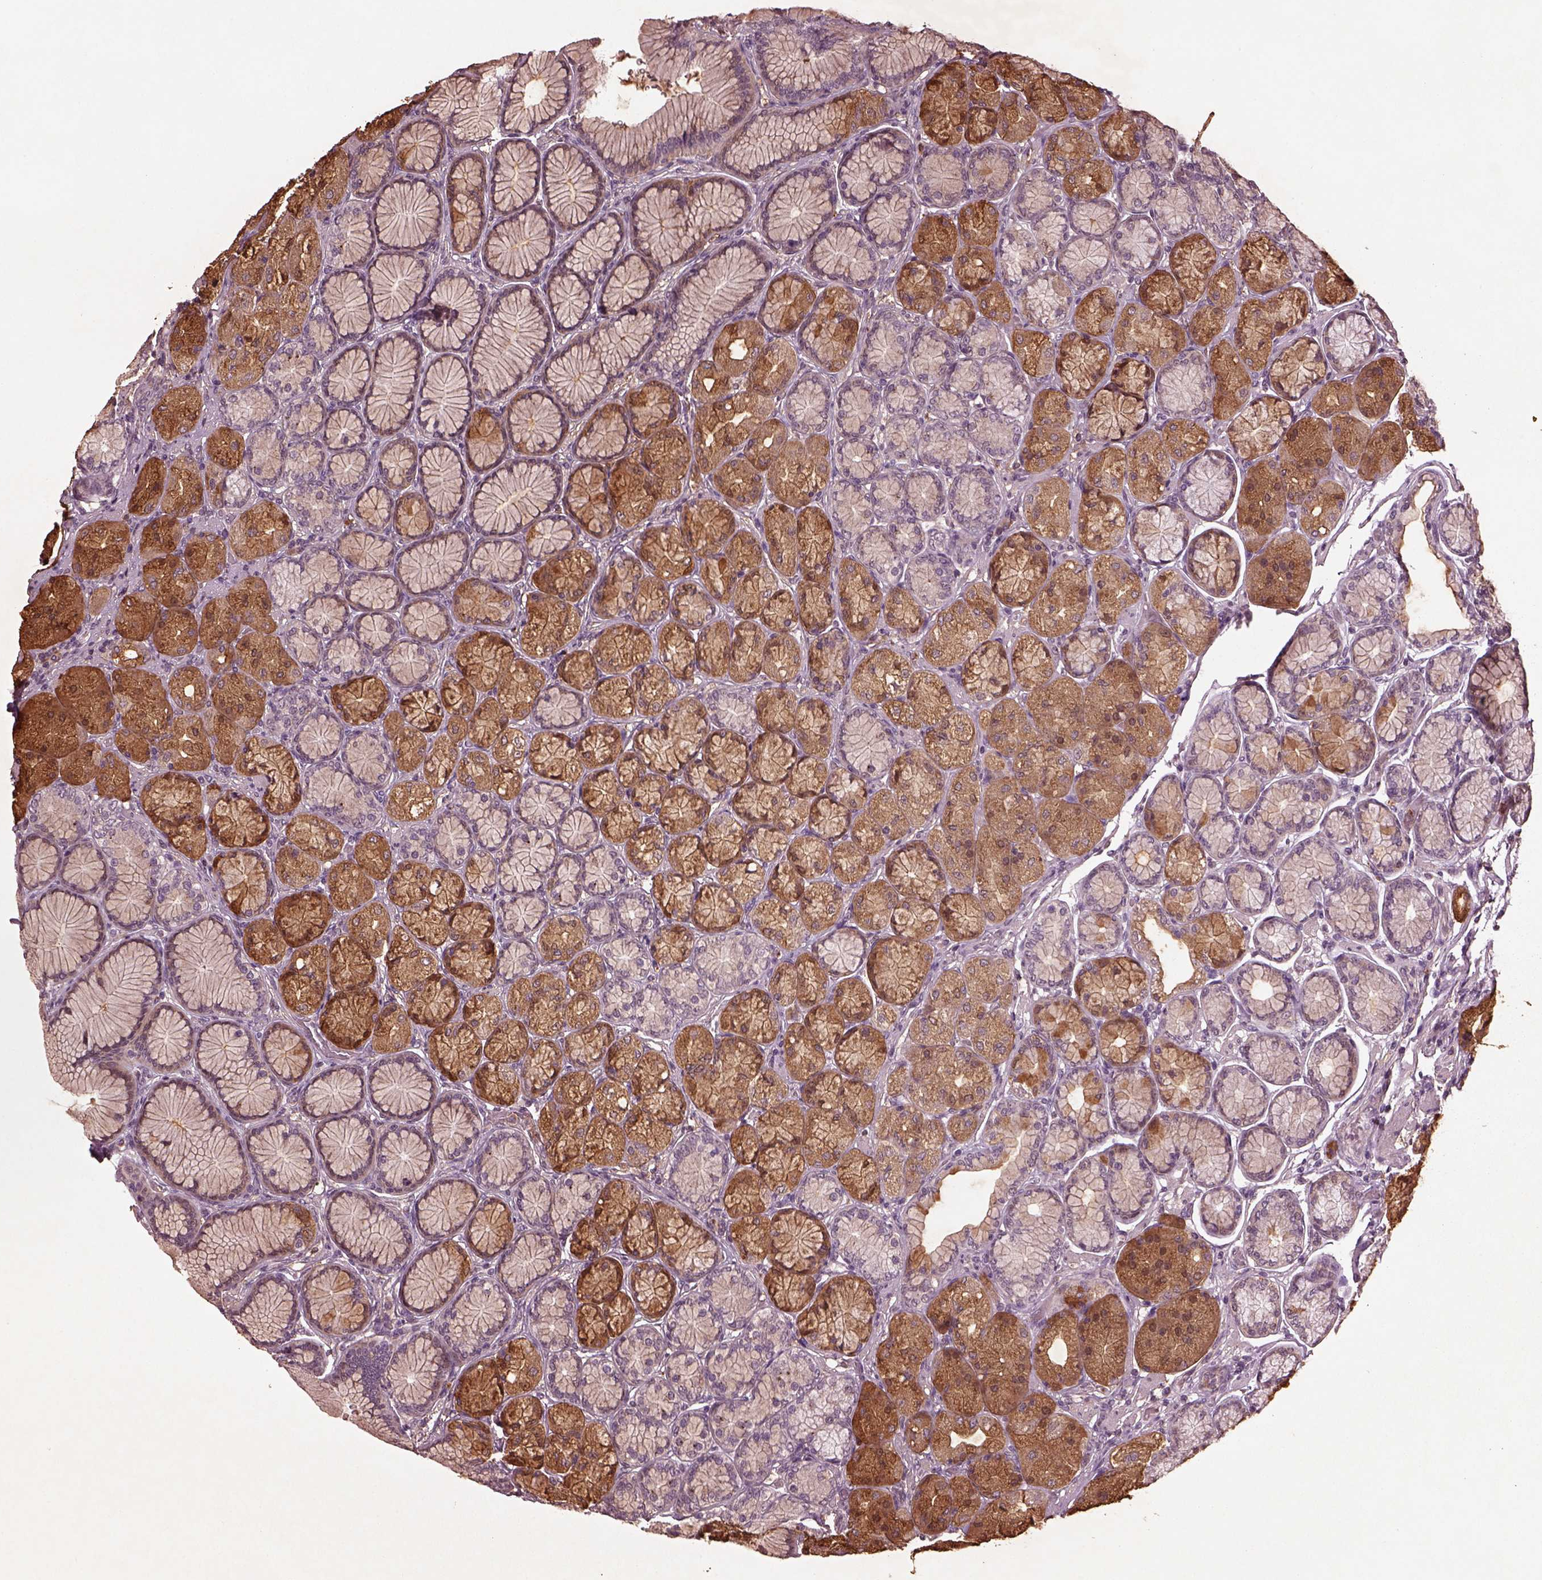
{"staining": {"intensity": "moderate", "quantity": ">75%", "location": "cytoplasmic/membranous"}, "tissue": "stomach", "cell_type": "Glandular cells", "image_type": "normal", "snomed": [{"axis": "morphology", "description": "Normal tissue, NOS"}, {"axis": "morphology", "description": "Adenocarcinoma, NOS"}, {"axis": "morphology", "description": "Adenocarcinoma, High grade"}, {"axis": "topography", "description": "Stomach, upper"}, {"axis": "topography", "description": "Stomach"}], "caption": "Protein expression analysis of benign human stomach reveals moderate cytoplasmic/membranous positivity in about >75% of glandular cells. The protein is stained brown, and the nuclei are stained in blue (DAB (3,3'-diaminobenzidine) IHC with brightfield microscopy, high magnification).", "gene": "RUFY3", "patient": {"sex": "female", "age": 65}}